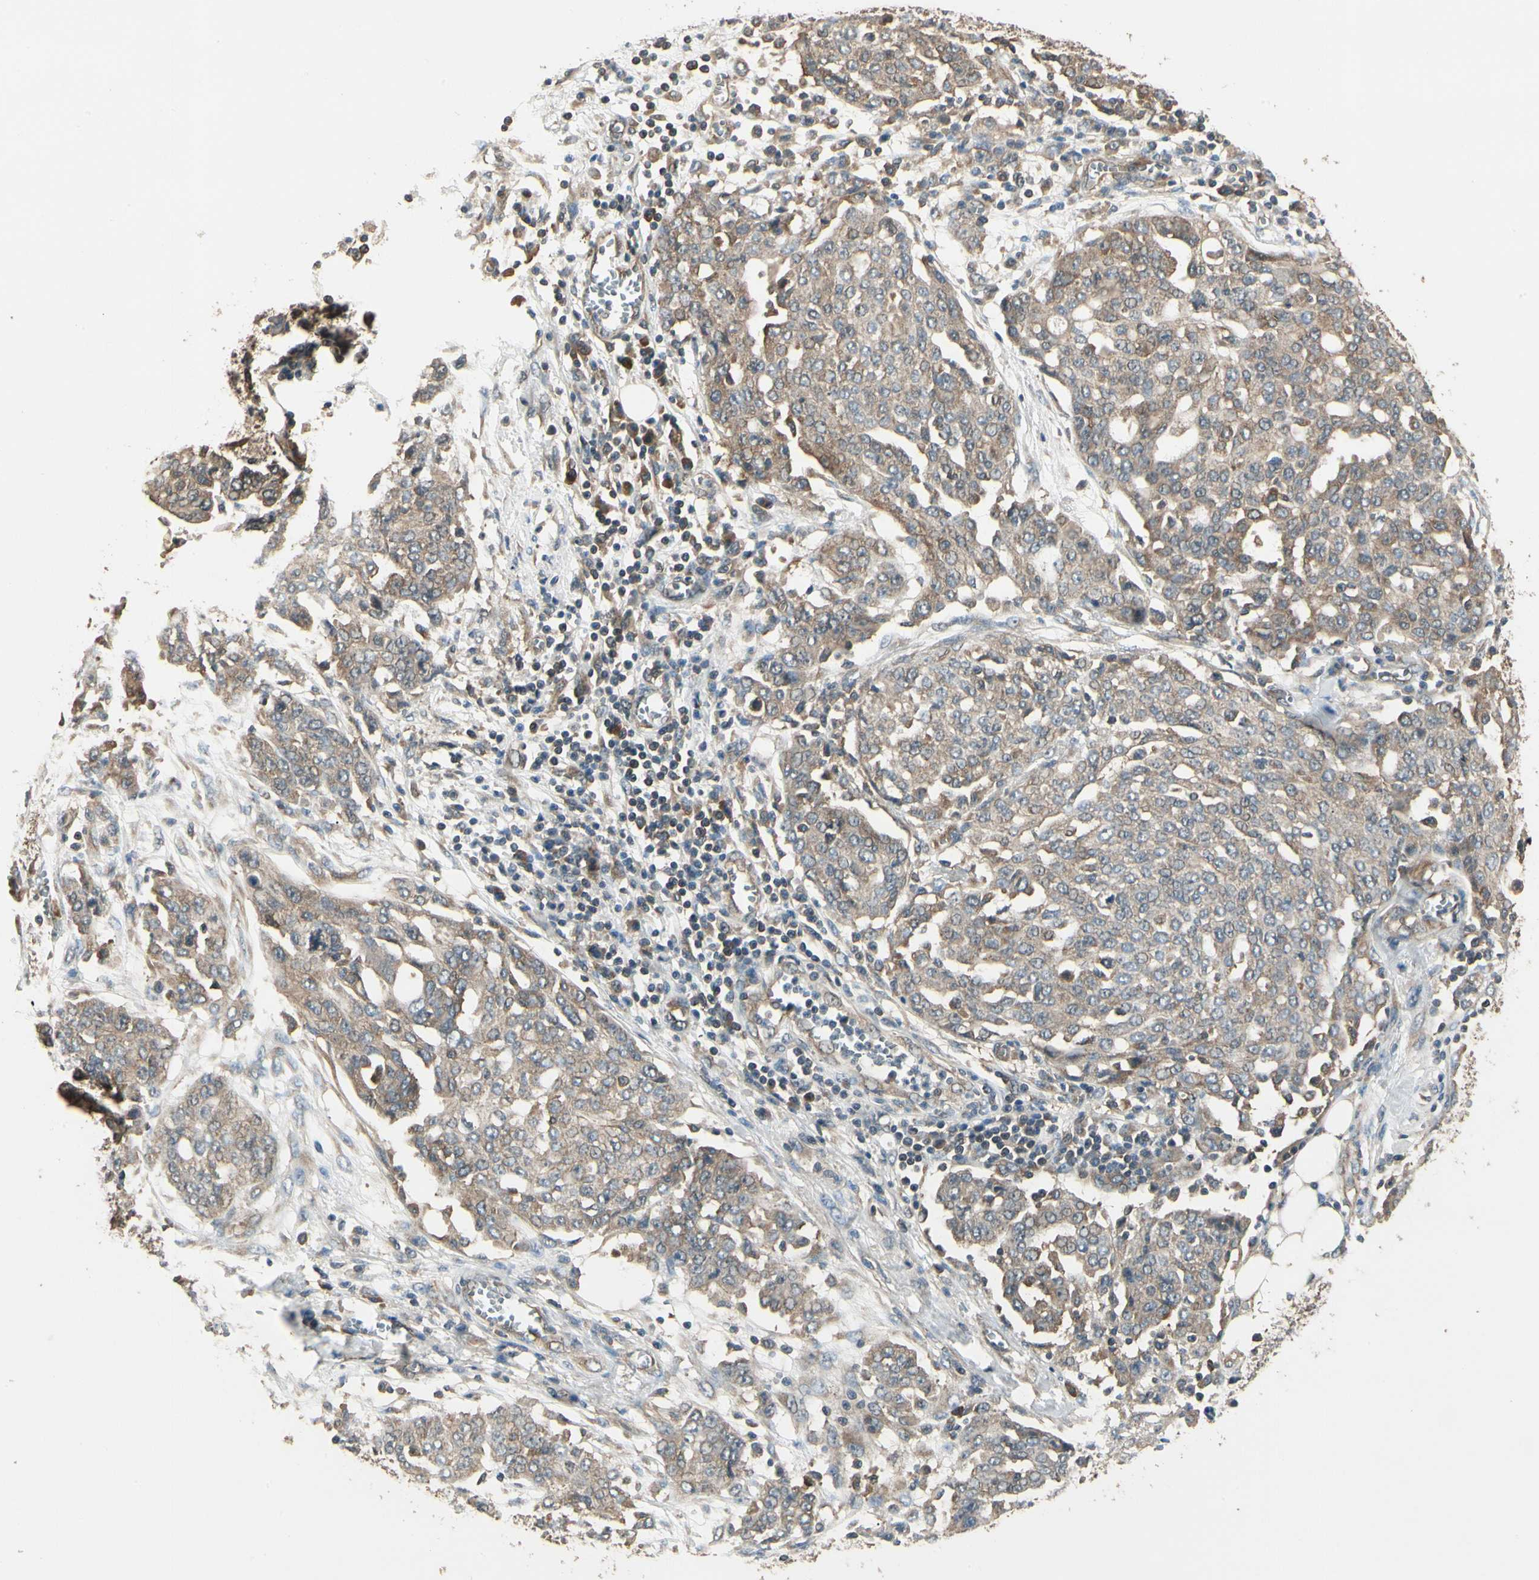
{"staining": {"intensity": "moderate", "quantity": ">75%", "location": "cytoplasmic/membranous"}, "tissue": "ovarian cancer", "cell_type": "Tumor cells", "image_type": "cancer", "snomed": [{"axis": "morphology", "description": "Cystadenocarcinoma, serous, NOS"}, {"axis": "topography", "description": "Soft tissue"}, {"axis": "topography", "description": "Ovary"}], "caption": "IHC histopathology image of ovarian cancer (serous cystadenocarcinoma) stained for a protein (brown), which reveals medium levels of moderate cytoplasmic/membranous expression in approximately >75% of tumor cells.", "gene": "CCT7", "patient": {"sex": "female", "age": 57}}